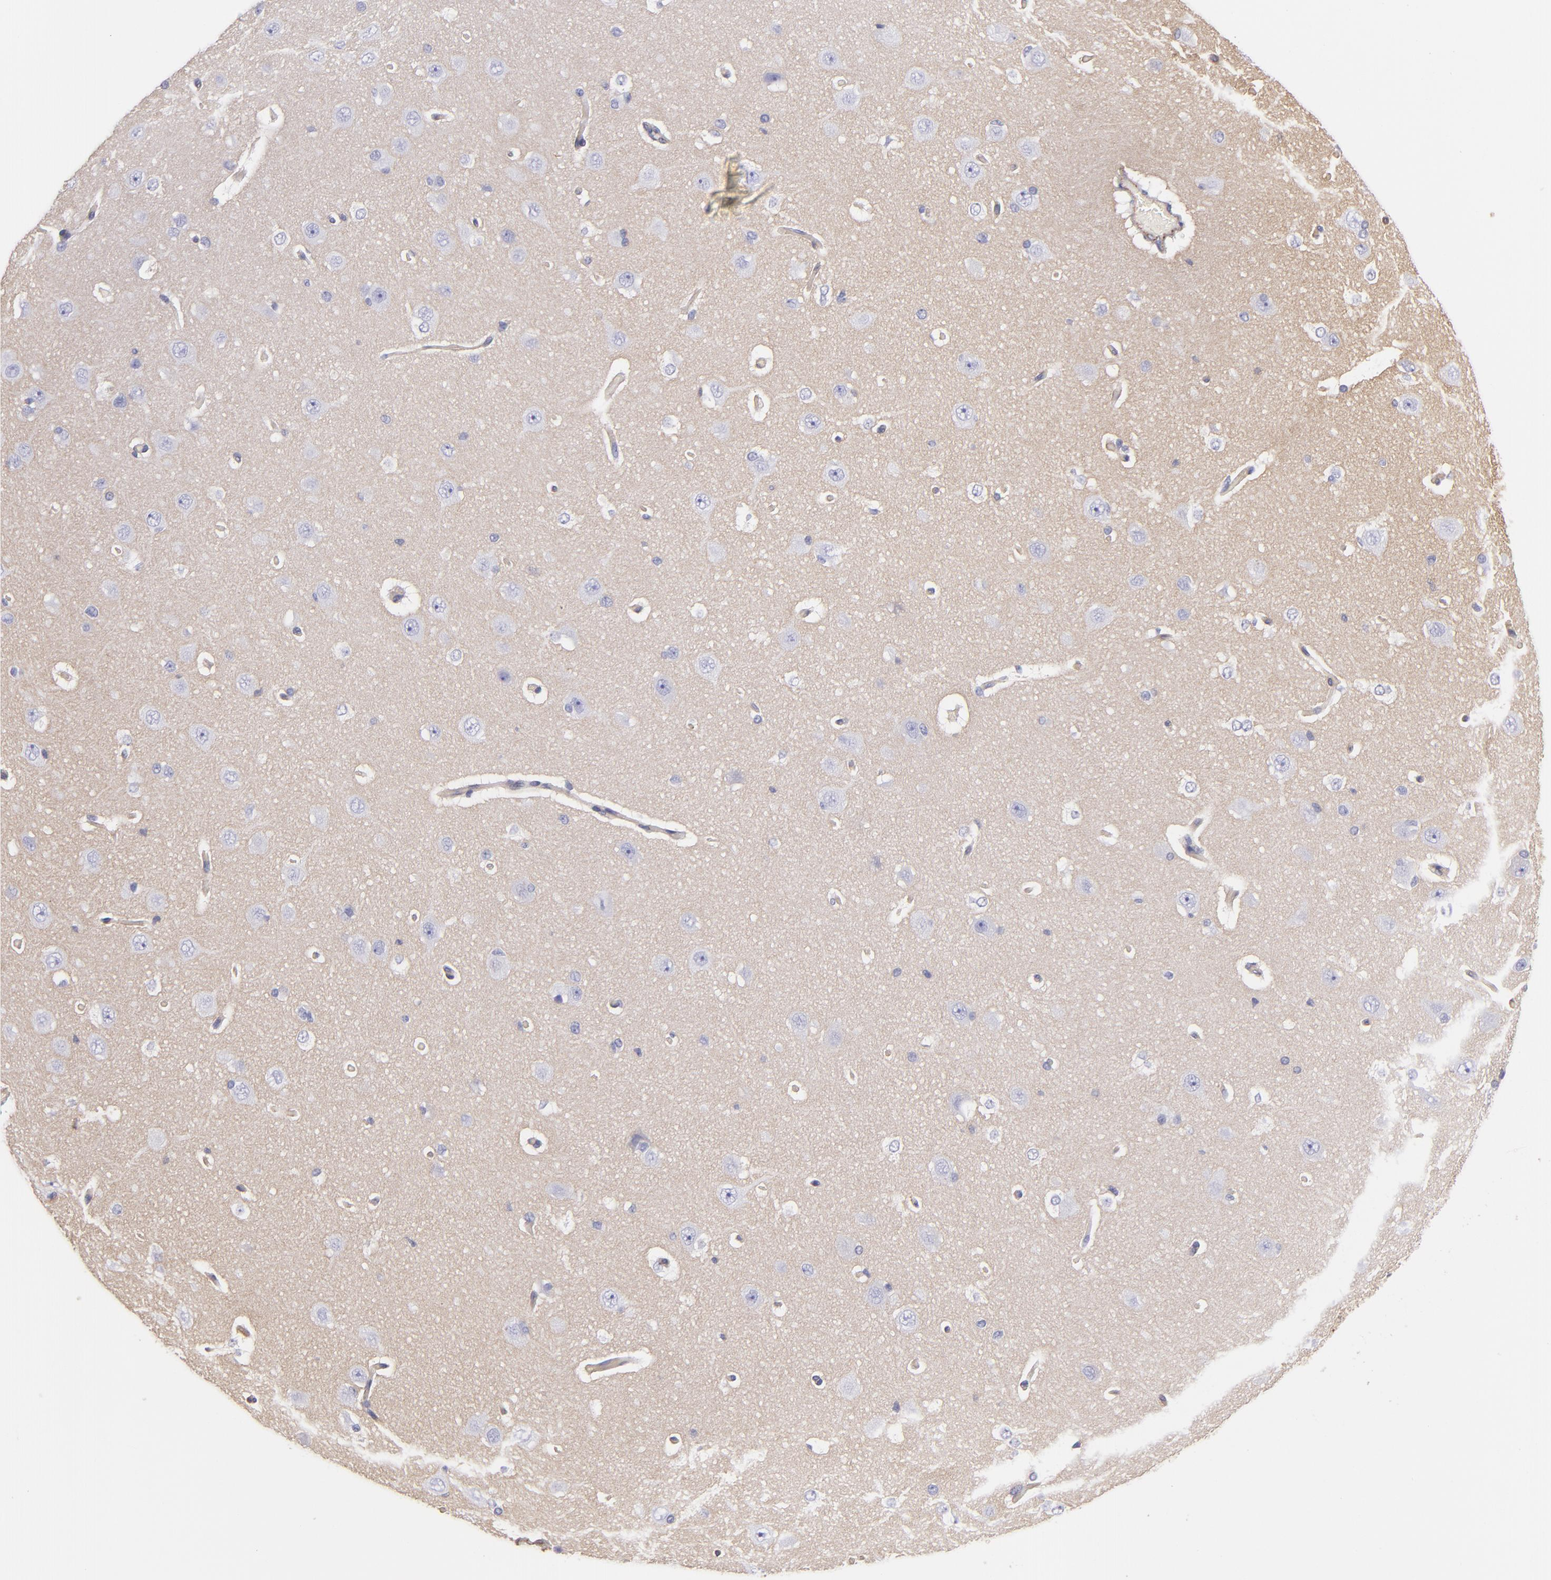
{"staining": {"intensity": "moderate", "quantity": ">75%", "location": "cytoplasmic/membranous"}, "tissue": "cerebral cortex", "cell_type": "Endothelial cells", "image_type": "normal", "snomed": [{"axis": "morphology", "description": "Normal tissue, NOS"}, {"axis": "topography", "description": "Cerebral cortex"}], "caption": "IHC micrograph of normal cerebral cortex stained for a protein (brown), which shows medium levels of moderate cytoplasmic/membranous staining in about >75% of endothelial cells.", "gene": "CD151", "patient": {"sex": "female", "age": 45}}